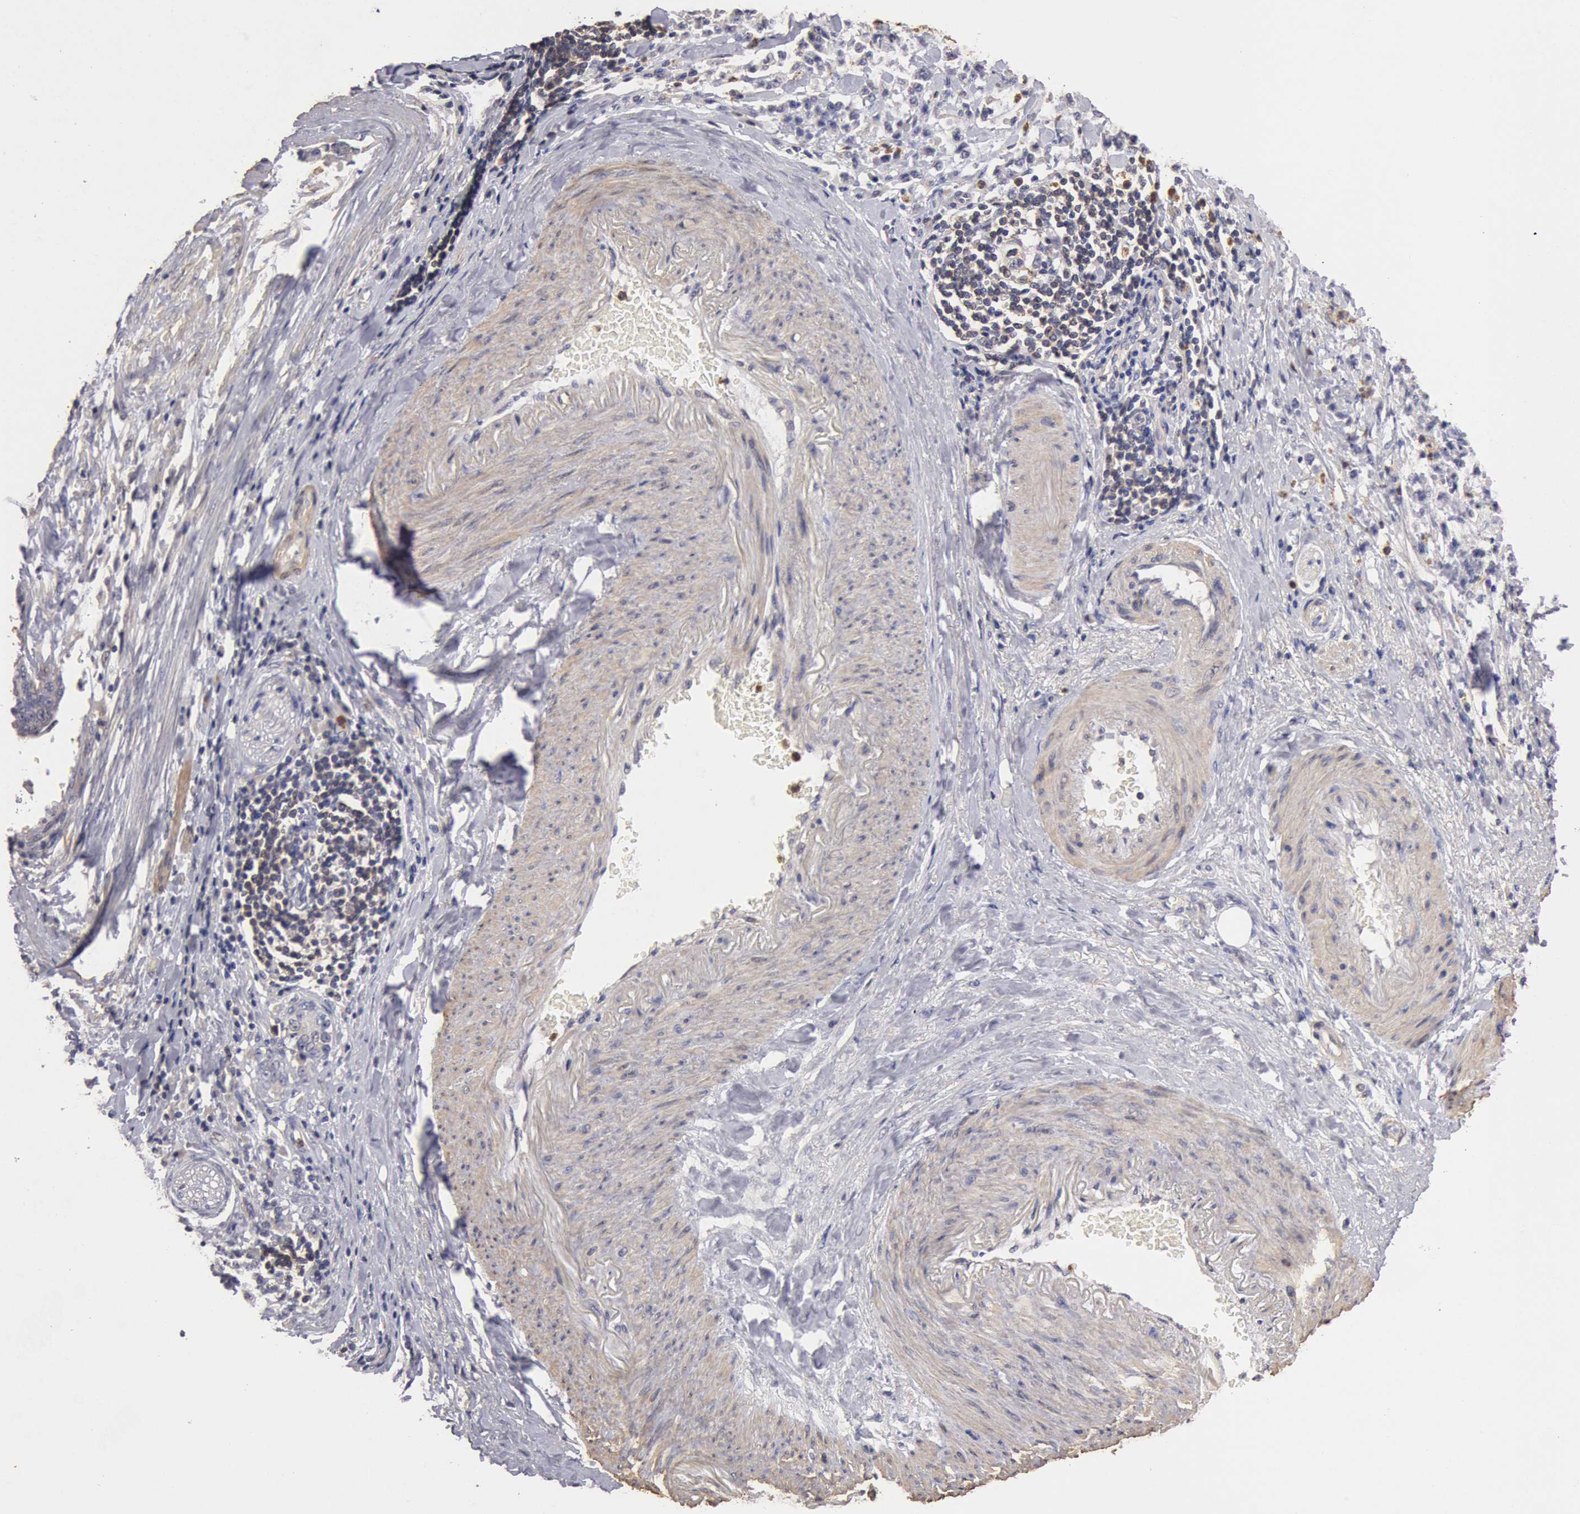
{"staining": {"intensity": "weak", "quantity": "<25%", "location": "cytoplasmic/membranous"}, "tissue": "stomach cancer", "cell_type": "Tumor cells", "image_type": "cancer", "snomed": [{"axis": "morphology", "description": "Adenocarcinoma, NOS"}, {"axis": "topography", "description": "Stomach, lower"}], "caption": "There is no significant expression in tumor cells of stomach adenocarcinoma.", "gene": "TMED8", "patient": {"sex": "male", "age": 88}}